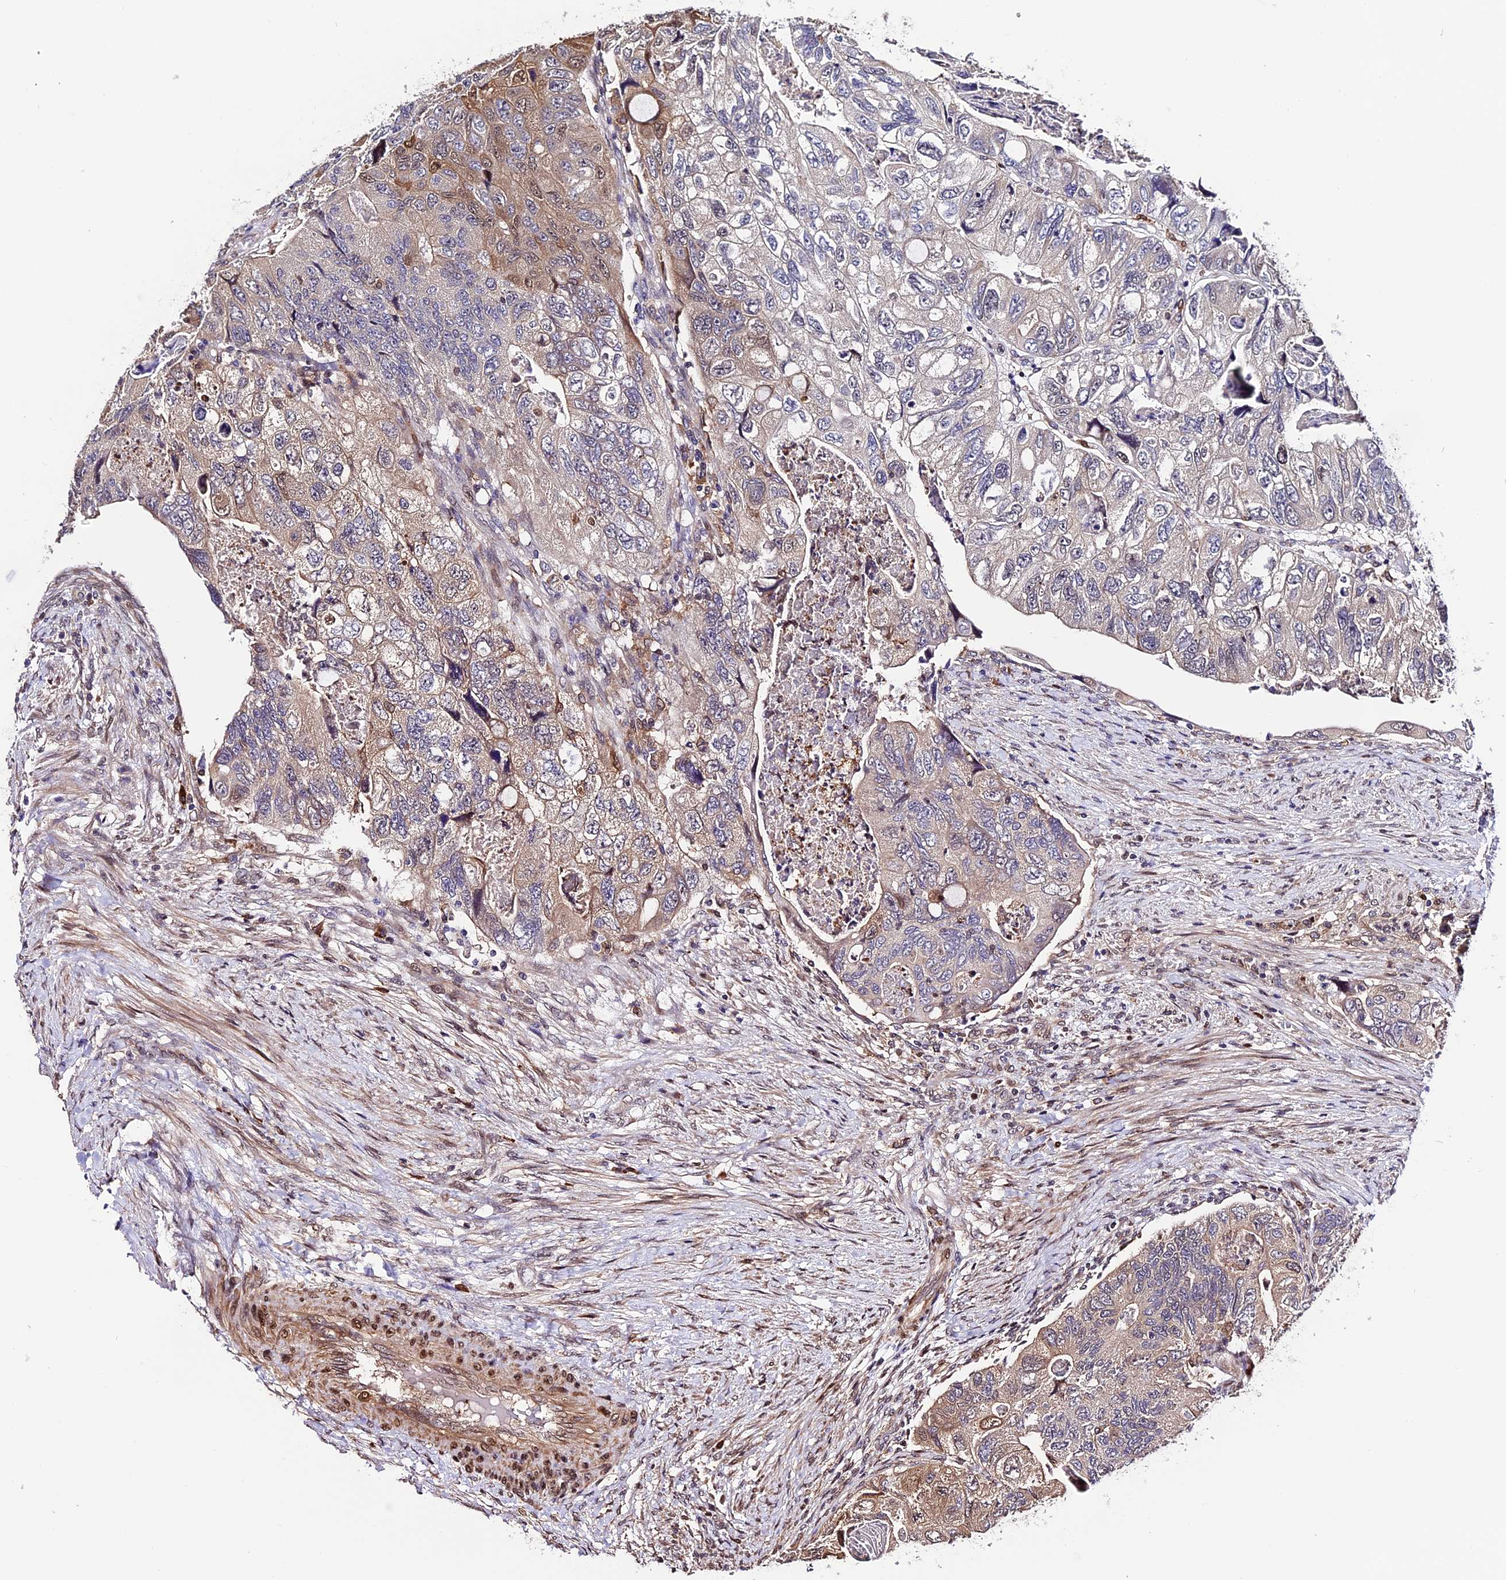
{"staining": {"intensity": "moderate", "quantity": "<25%", "location": "cytoplasmic/membranous,nuclear"}, "tissue": "colorectal cancer", "cell_type": "Tumor cells", "image_type": "cancer", "snomed": [{"axis": "morphology", "description": "Adenocarcinoma, NOS"}, {"axis": "topography", "description": "Rectum"}], "caption": "A brown stain highlights moderate cytoplasmic/membranous and nuclear expression of a protein in colorectal cancer tumor cells.", "gene": "HERPUD1", "patient": {"sex": "male", "age": 63}}